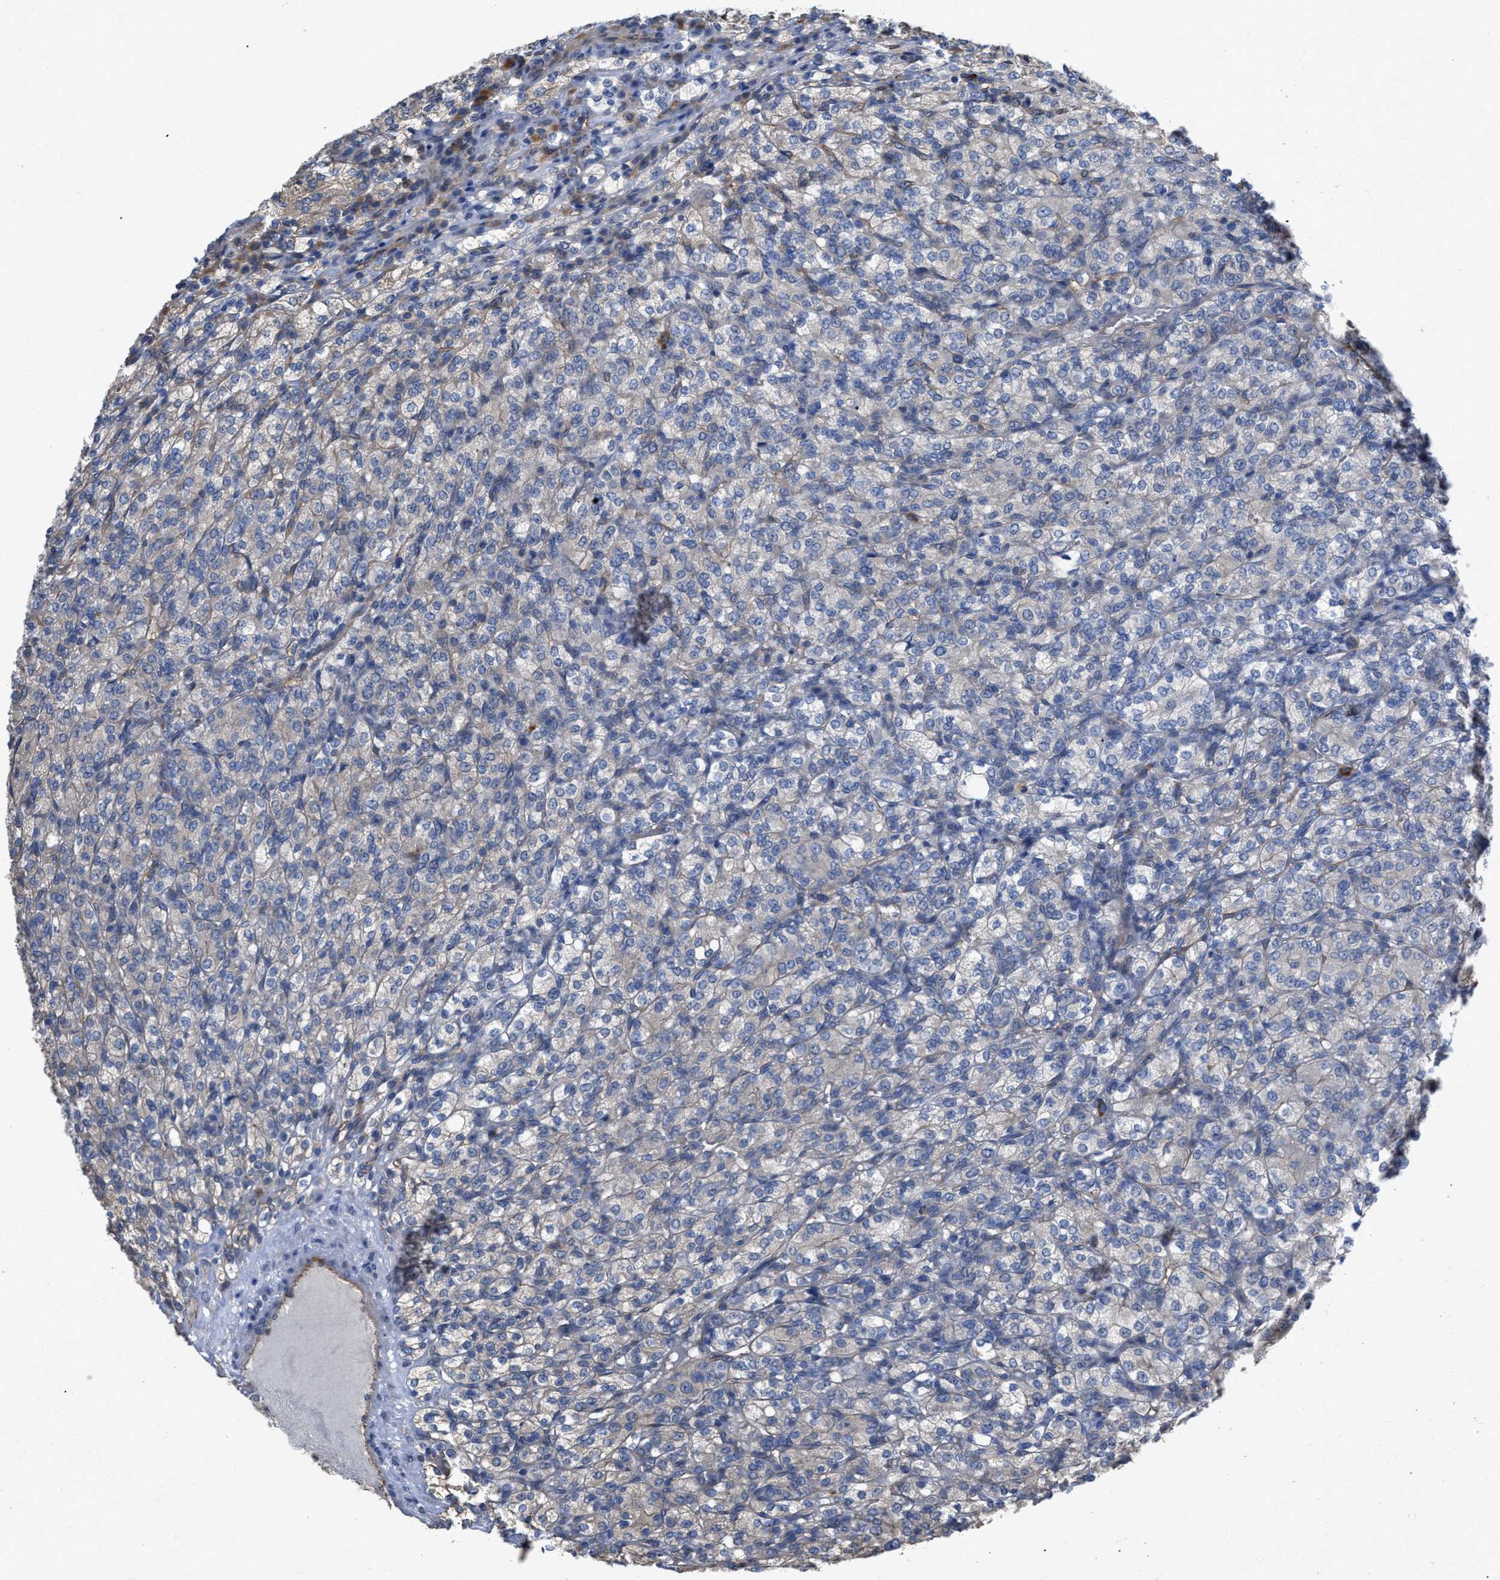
{"staining": {"intensity": "weak", "quantity": "<25%", "location": "cytoplasmic/membranous"}, "tissue": "renal cancer", "cell_type": "Tumor cells", "image_type": "cancer", "snomed": [{"axis": "morphology", "description": "Adenocarcinoma, NOS"}, {"axis": "topography", "description": "Kidney"}], "caption": "Tumor cells are negative for protein expression in human renal cancer.", "gene": "SLC4A11", "patient": {"sex": "male", "age": 77}}